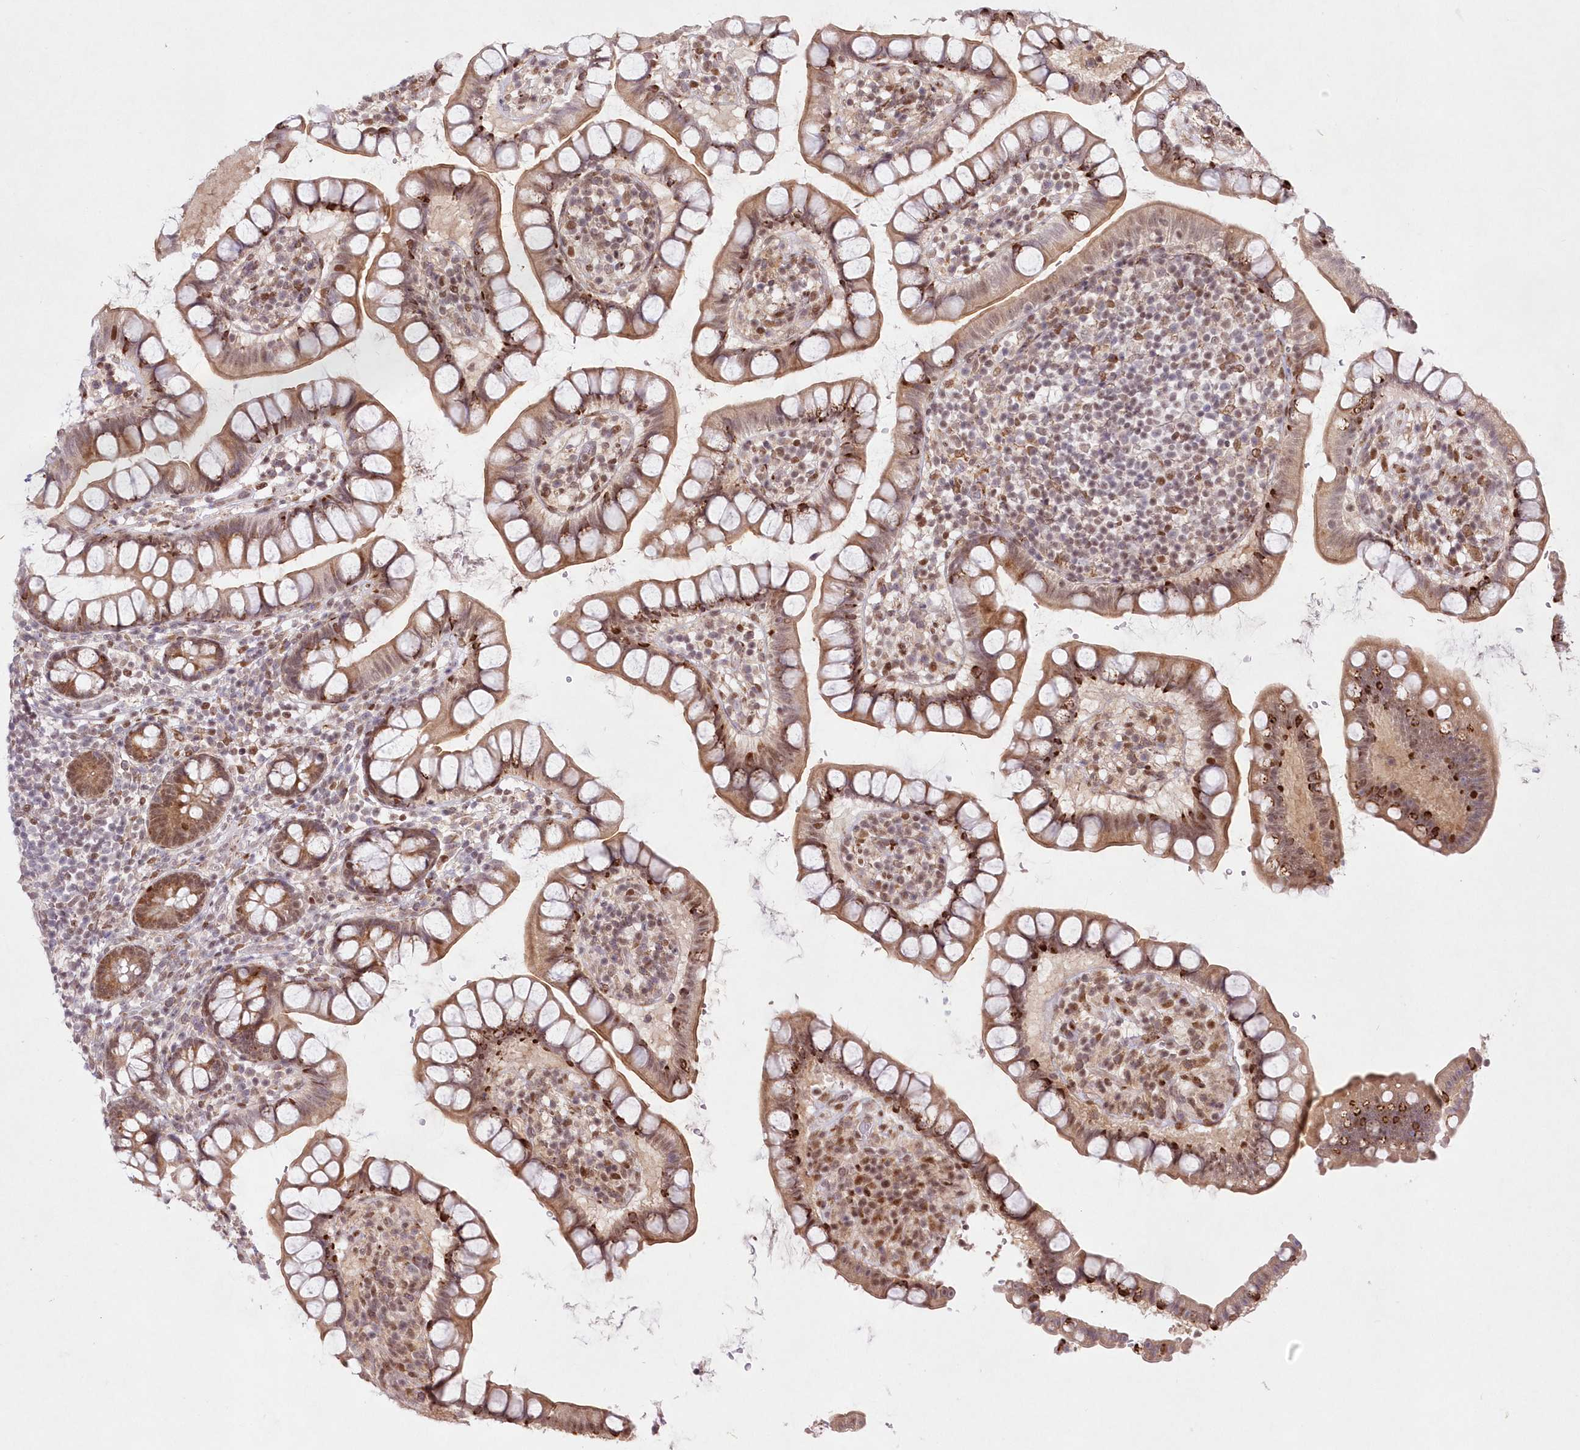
{"staining": {"intensity": "moderate", "quantity": ">75%", "location": "cytoplasmic/membranous"}, "tissue": "small intestine", "cell_type": "Glandular cells", "image_type": "normal", "snomed": [{"axis": "morphology", "description": "Normal tissue, NOS"}, {"axis": "topography", "description": "Small intestine"}], "caption": "Immunohistochemical staining of normal small intestine reveals moderate cytoplasmic/membranous protein expression in approximately >75% of glandular cells. The staining was performed using DAB (3,3'-diaminobenzidine) to visualize the protein expression in brown, while the nuclei were stained in blue with hematoxylin (Magnification: 20x).", "gene": "LDB1", "patient": {"sex": "female", "age": 84}}